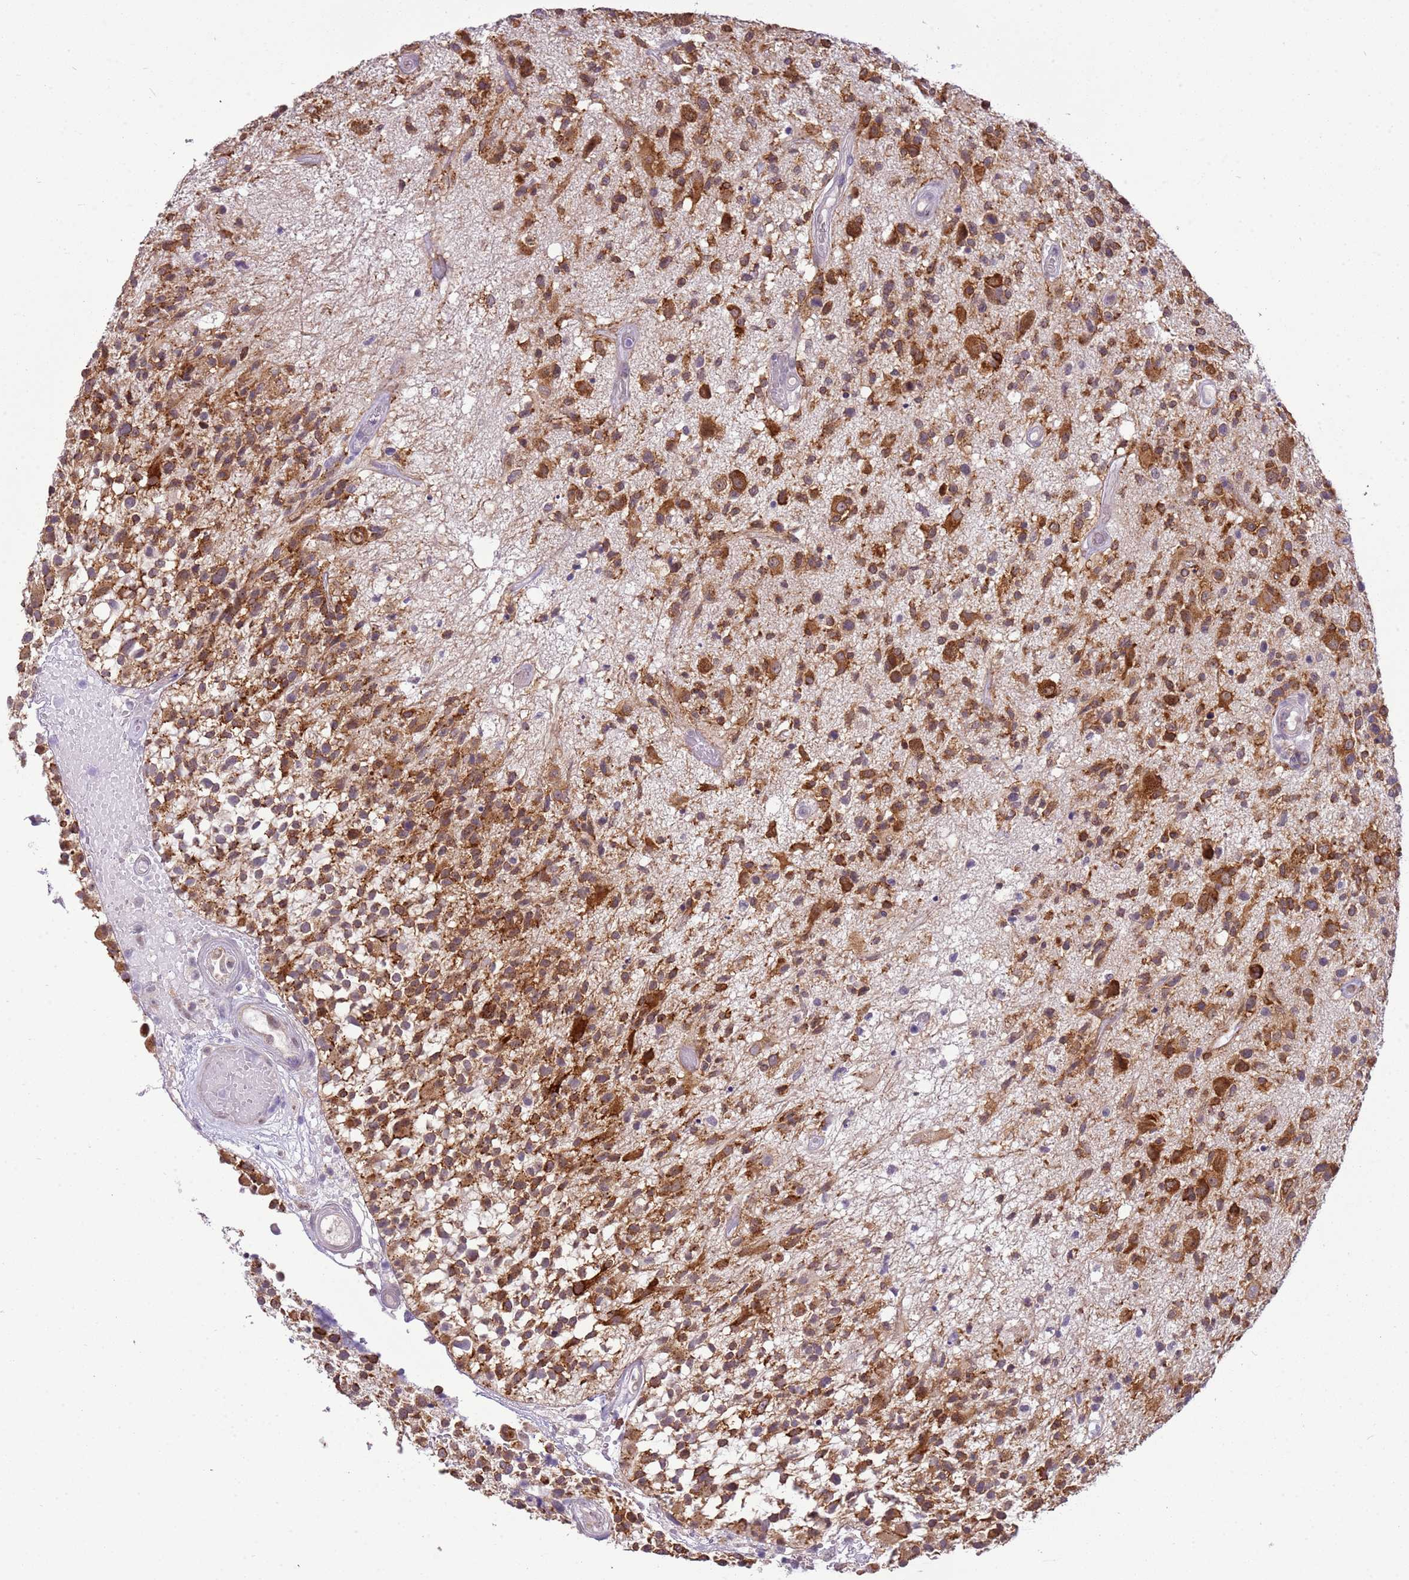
{"staining": {"intensity": "strong", "quantity": ">75%", "location": "cytoplasmic/membranous"}, "tissue": "glioma", "cell_type": "Tumor cells", "image_type": "cancer", "snomed": [{"axis": "morphology", "description": "Glioma, malignant, High grade"}, {"axis": "morphology", "description": "Glioblastoma, NOS"}, {"axis": "topography", "description": "Brain"}], "caption": "This is an image of IHC staining of glioma, which shows strong staining in the cytoplasmic/membranous of tumor cells.", "gene": "FAM120C", "patient": {"sex": "male", "age": 60}}